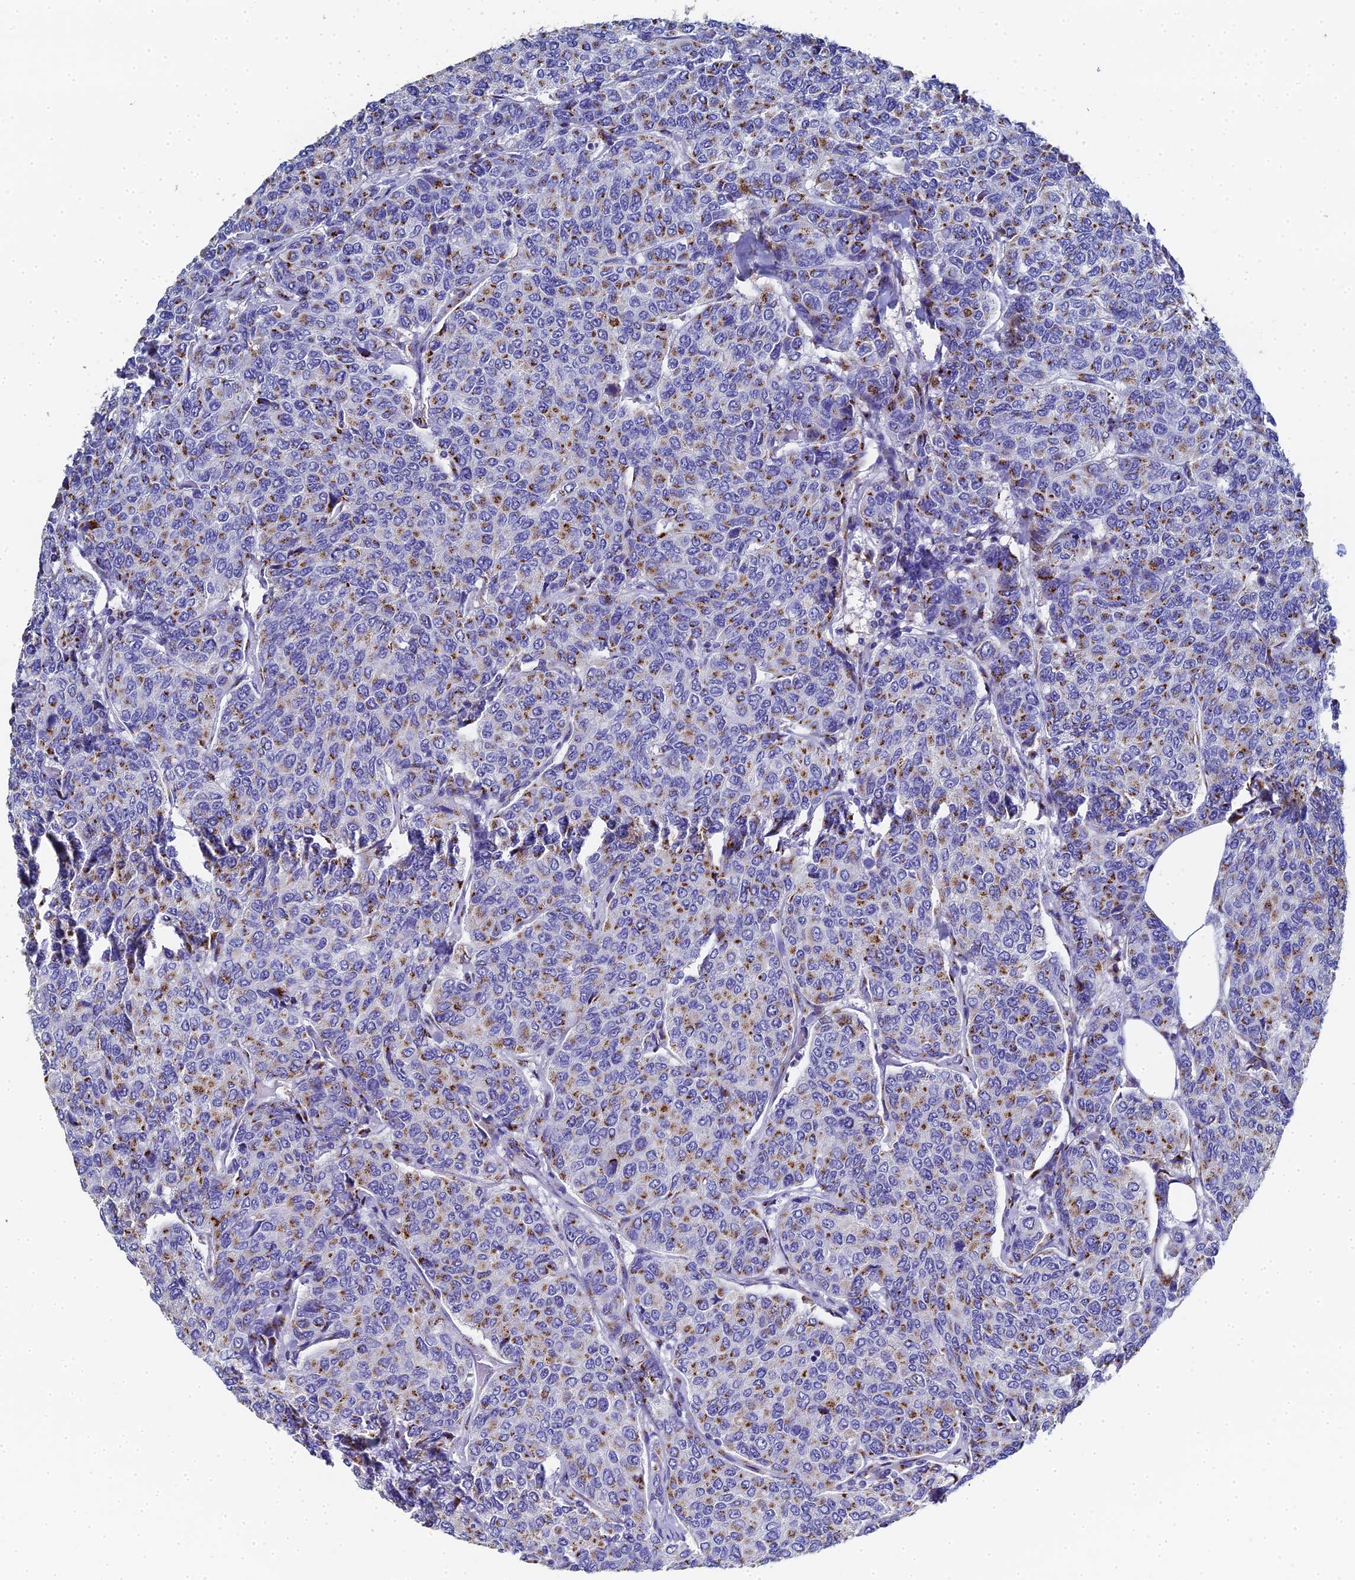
{"staining": {"intensity": "moderate", "quantity": ">75%", "location": "cytoplasmic/membranous"}, "tissue": "breast cancer", "cell_type": "Tumor cells", "image_type": "cancer", "snomed": [{"axis": "morphology", "description": "Duct carcinoma"}, {"axis": "topography", "description": "Breast"}], "caption": "Human intraductal carcinoma (breast) stained for a protein (brown) reveals moderate cytoplasmic/membranous positive positivity in about >75% of tumor cells.", "gene": "ENSG00000268674", "patient": {"sex": "female", "age": 55}}